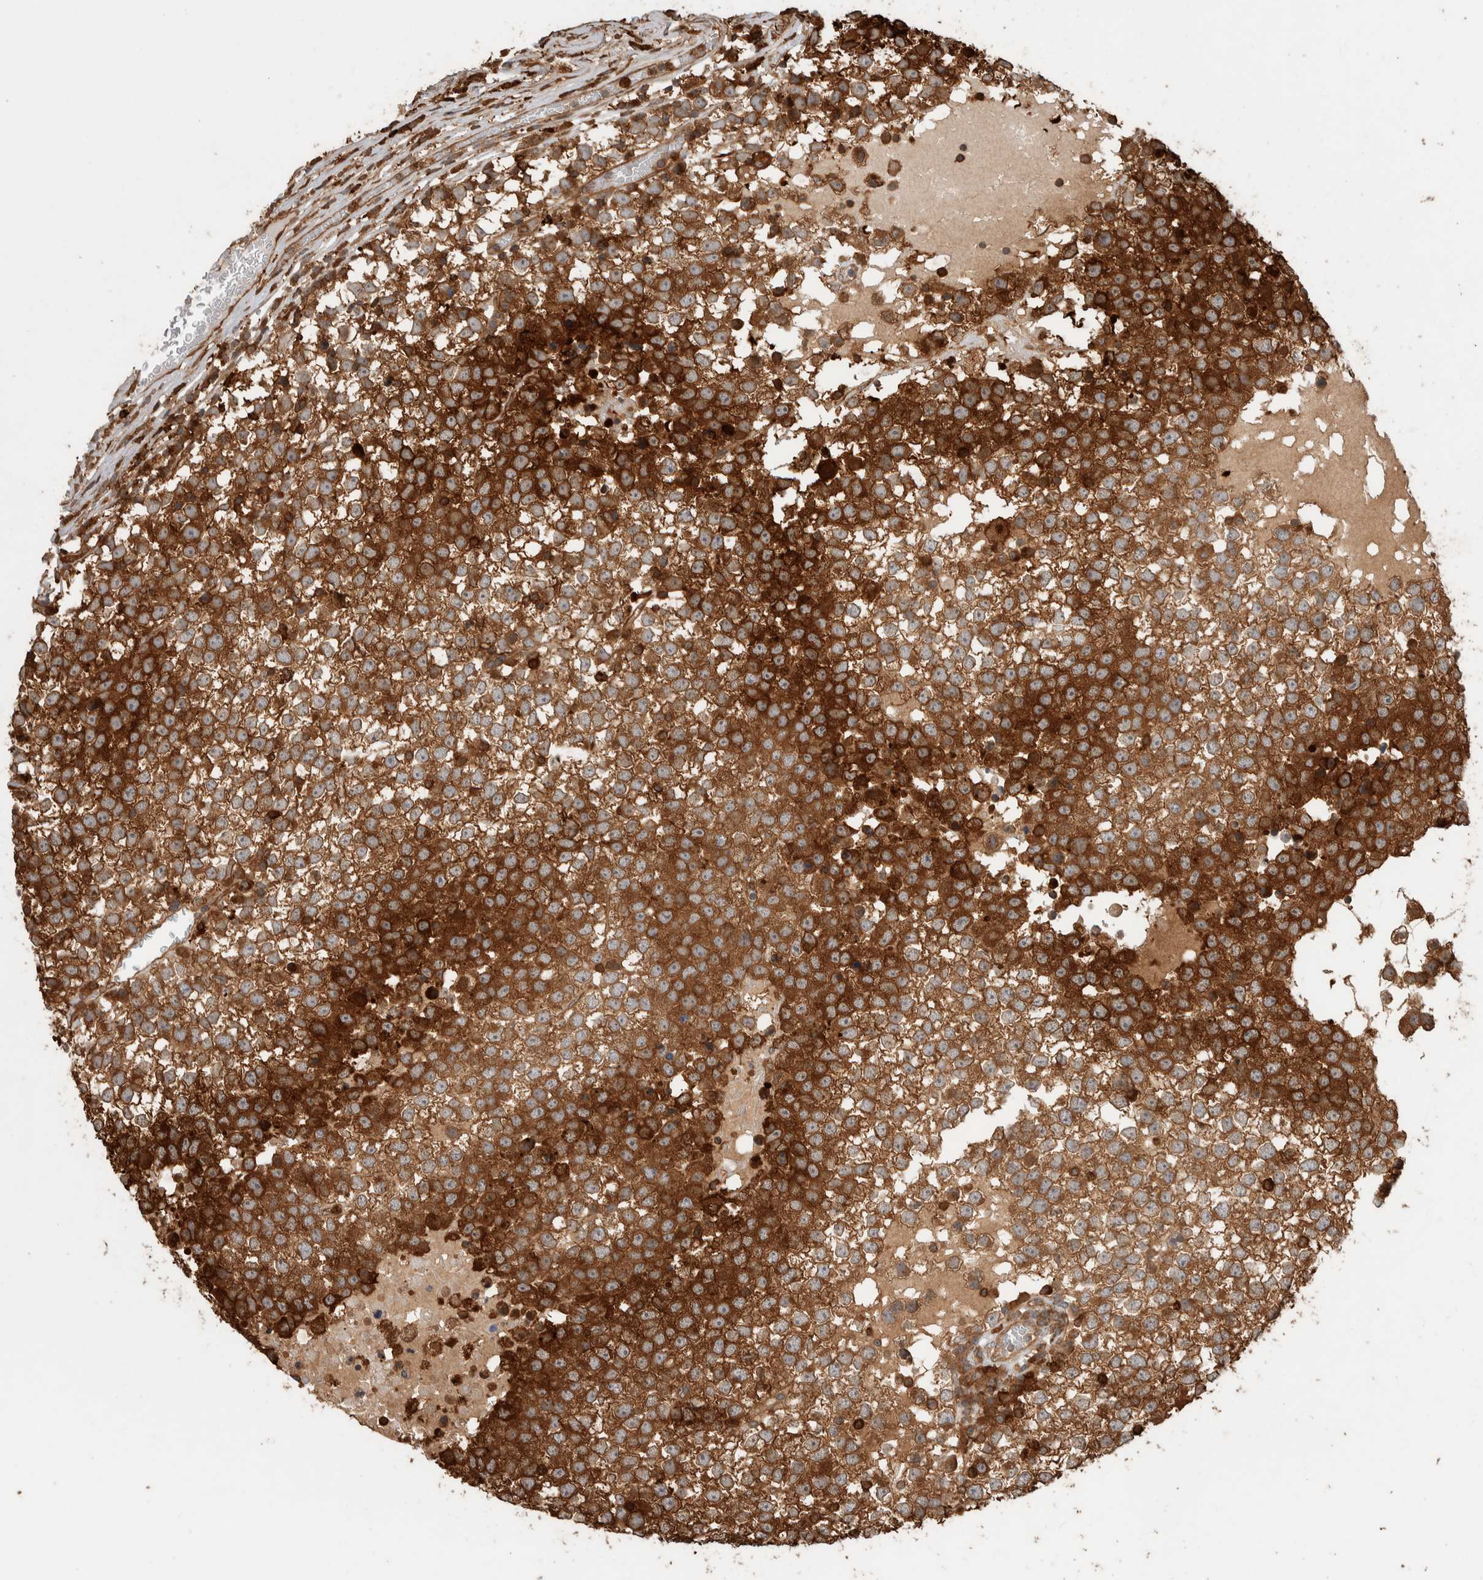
{"staining": {"intensity": "strong", "quantity": ">75%", "location": "cytoplasmic/membranous"}, "tissue": "testis cancer", "cell_type": "Tumor cells", "image_type": "cancer", "snomed": [{"axis": "morphology", "description": "Seminoma, NOS"}, {"axis": "topography", "description": "Testis"}], "caption": "DAB immunohistochemical staining of seminoma (testis) displays strong cytoplasmic/membranous protein expression in about >75% of tumor cells. The staining is performed using DAB brown chromogen to label protein expression. The nuclei are counter-stained blue using hematoxylin.", "gene": "CNTROB", "patient": {"sex": "male", "age": 65}}